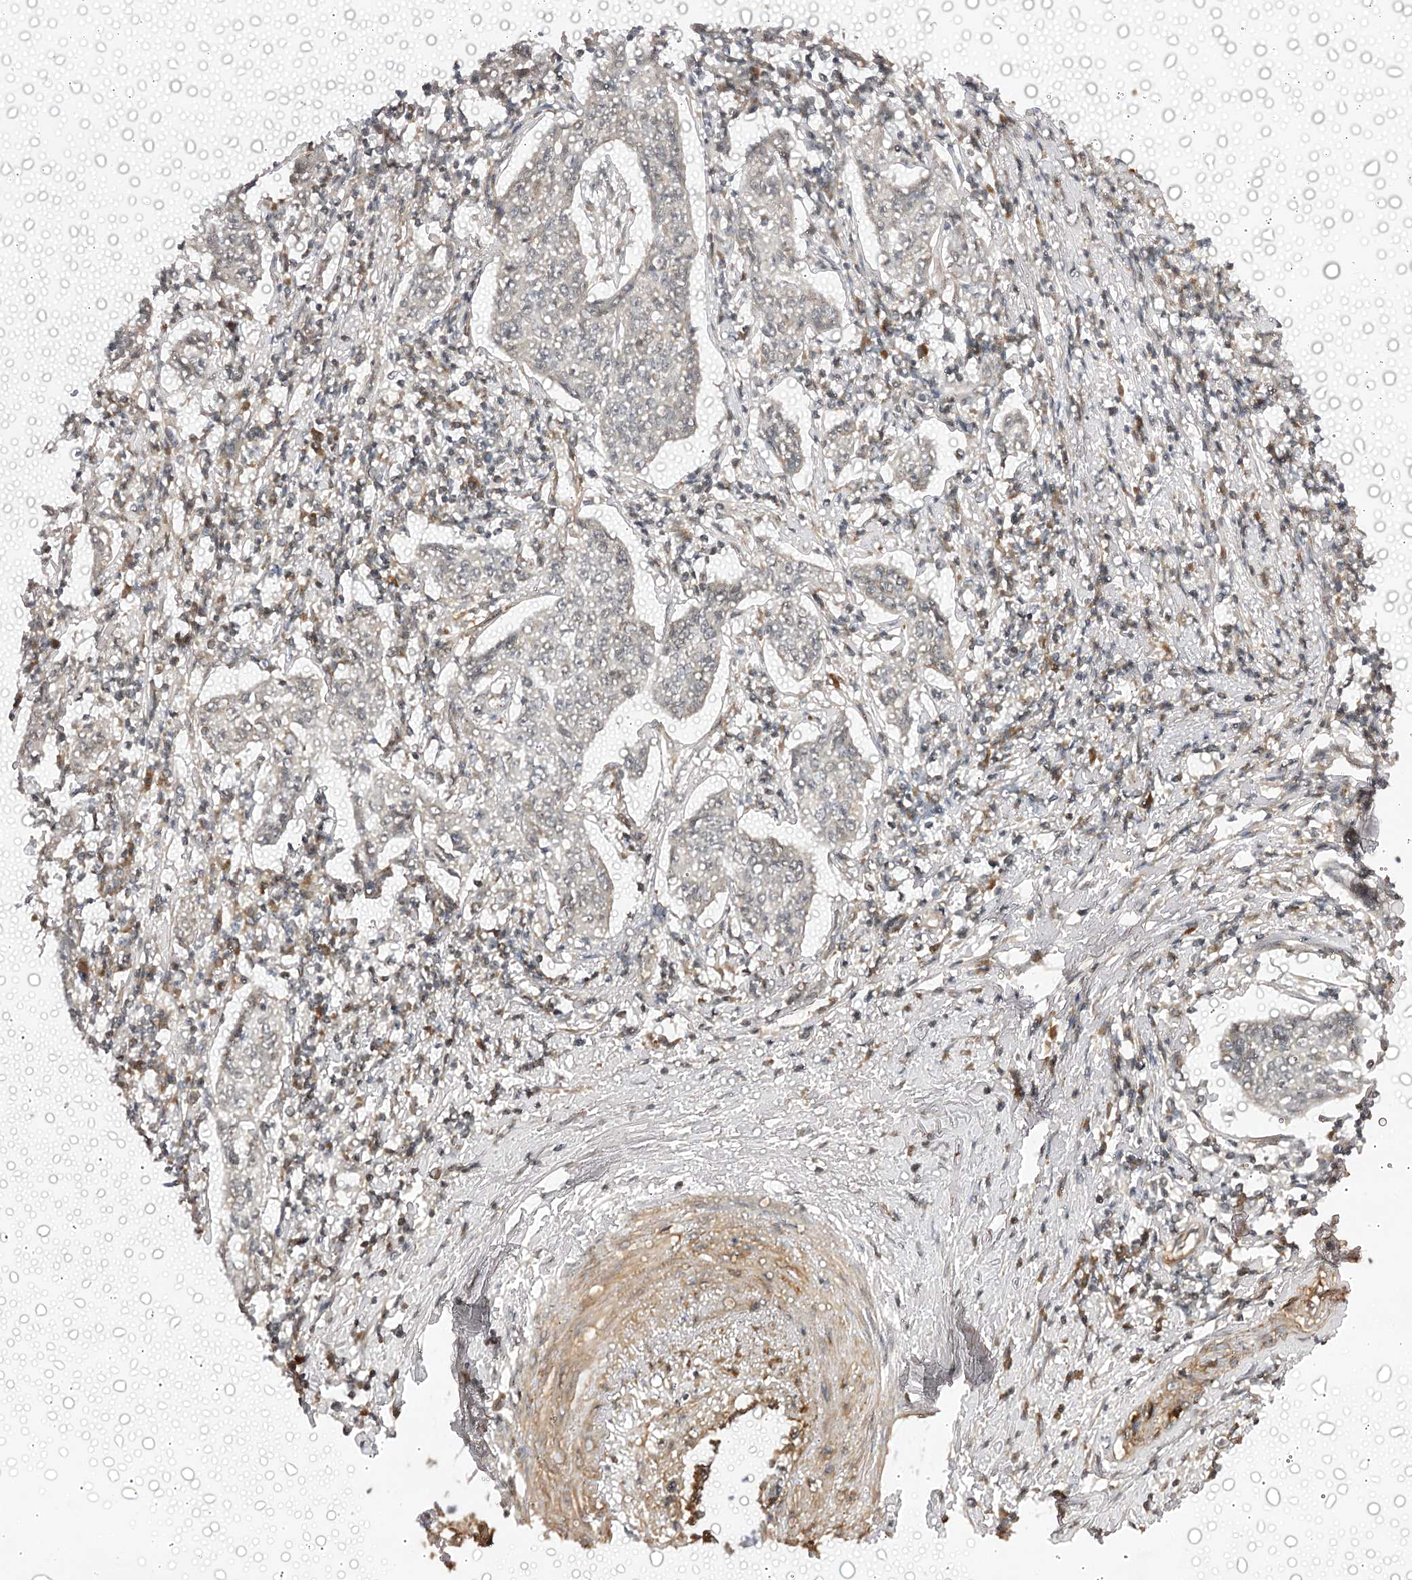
{"staining": {"intensity": "negative", "quantity": "none", "location": "none"}, "tissue": "cervical cancer", "cell_type": "Tumor cells", "image_type": "cancer", "snomed": [{"axis": "morphology", "description": "Squamous cell carcinoma, NOS"}, {"axis": "topography", "description": "Cervix"}], "caption": "Tumor cells are negative for protein expression in human squamous cell carcinoma (cervical). (DAB IHC with hematoxylin counter stain).", "gene": "CBR4", "patient": {"sex": "female", "age": 35}}